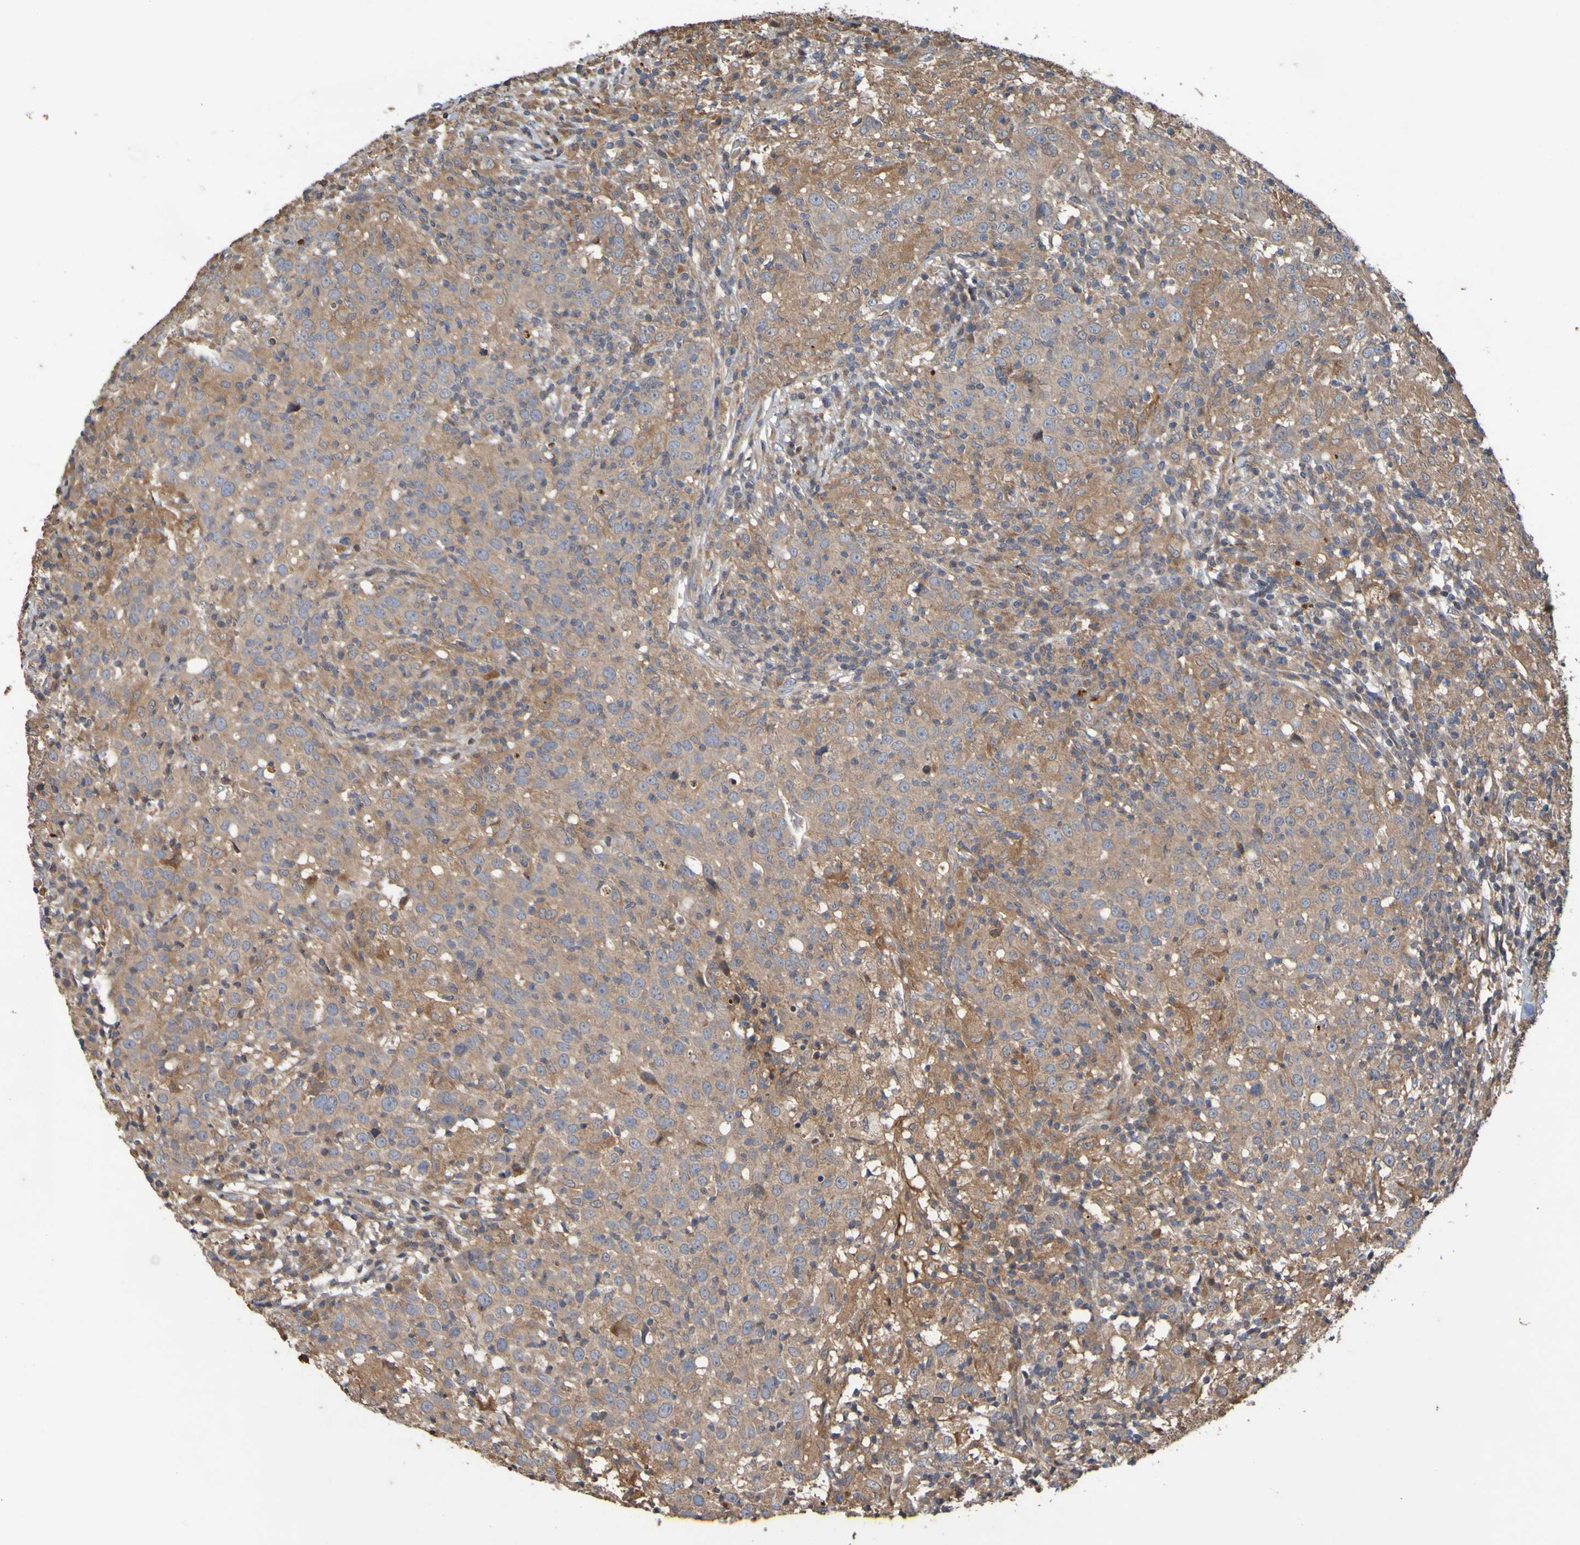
{"staining": {"intensity": "moderate", "quantity": ">75%", "location": "cytoplasmic/membranous"}, "tissue": "head and neck cancer", "cell_type": "Tumor cells", "image_type": "cancer", "snomed": [{"axis": "morphology", "description": "Adenocarcinoma, NOS"}, {"axis": "topography", "description": "Salivary gland"}, {"axis": "topography", "description": "Head-Neck"}], "caption": "Tumor cells exhibit medium levels of moderate cytoplasmic/membranous expression in approximately >75% of cells in adenocarcinoma (head and neck).", "gene": "UCN", "patient": {"sex": "female", "age": 65}}